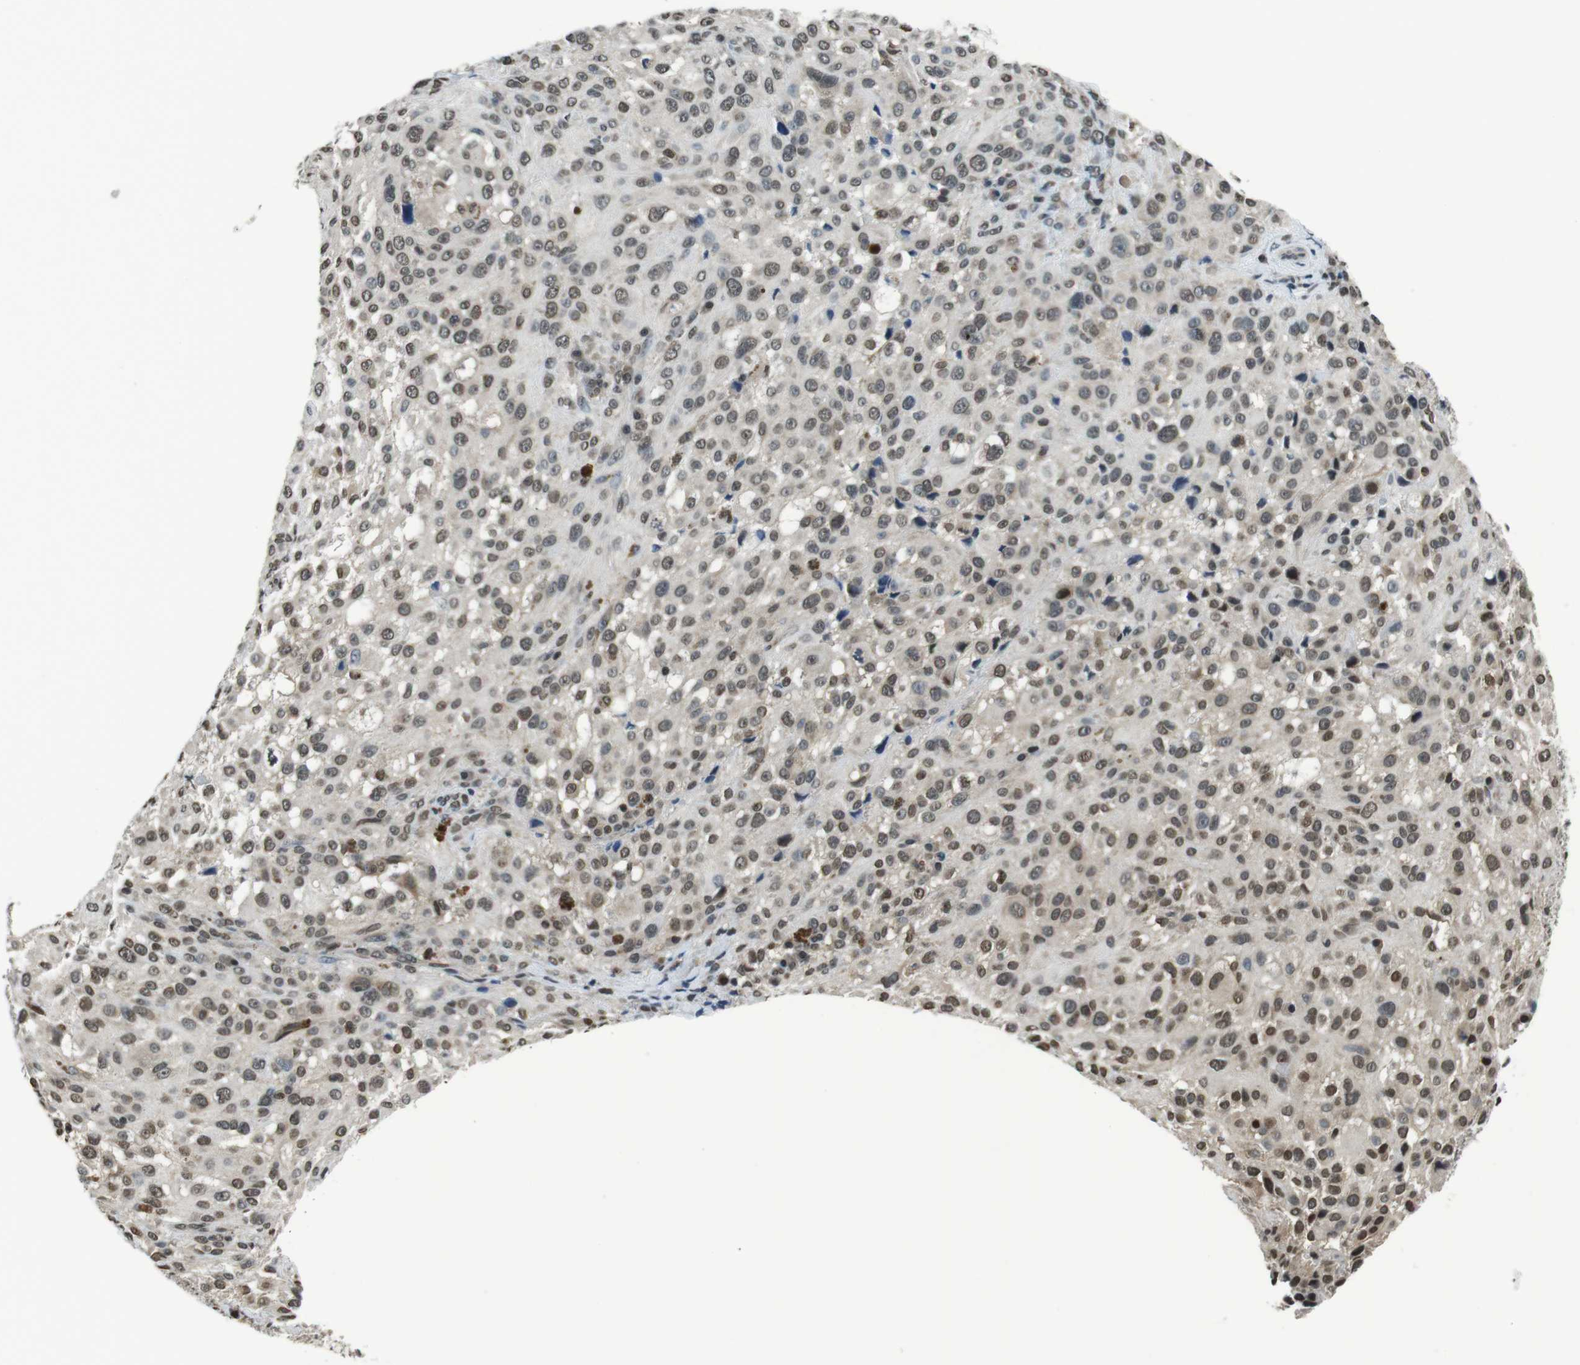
{"staining": {"intensity": "weak", "quantity": ">75%", "location": "nuclear"}, "tissue": "melanoma", "cell_type": "Tumor cells", "image_type": "cancer", "snomed": [{"axis": "morphology", "description": "Necrosis, NOS"}, {"axis": "morphology", "description": "Malignant melanoma, NOS"}, {"axis": "topography", "description": "Skin"}], "caption": "Protein expression analysis of human malignant melanoma reveals weak nuclear expression in approximately >75% of tumor cells. The protein of interest is shown in brown color, while the nuclei are stained blue.", "gene": "NEK4", "patient": {"sex": "female", "age": 87}}